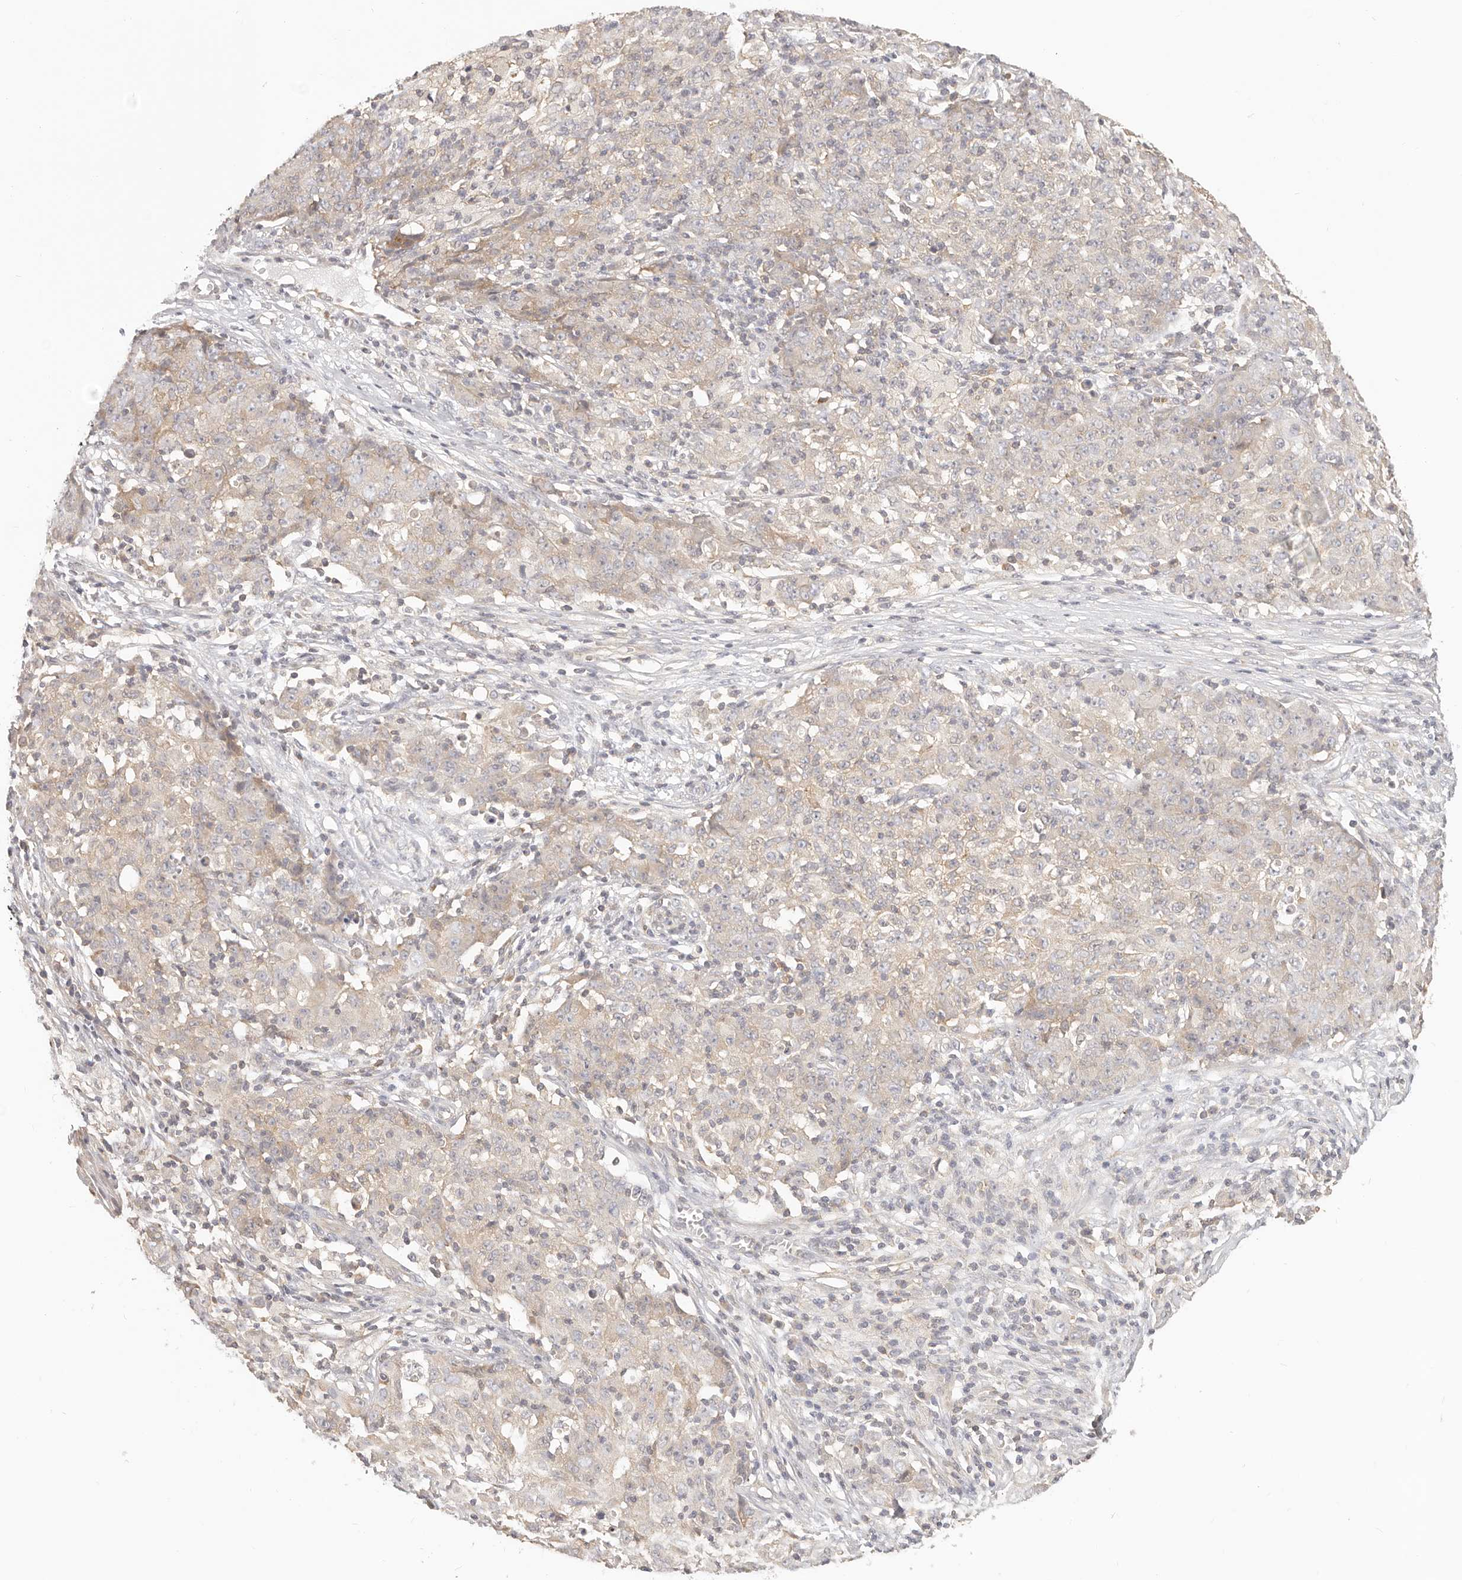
{"staining": {"intensity": "weak", "quantity": "<25%", "location": "cytoplasmic/membranous"}, "tissue": "ovarian cancer", "cell_type": "Tumor cells", "image_type": "cancer", "snomed": [{"axis": "morphology", "description": "Carcinoma, endometroid"}, {"axis": "topography", "description": "Ovary"}], "caption": "A high-resolution histopathology image shows immunohistochemistry staining of ovarian endometroid carcinoma, which reveals no significant positivity in tumor cells. The staining was performed using DAB to visualize the protein expression in brown, while the nuclei were stained in blue with hematoxylin (Magnification: 20x).", "gene": "DTNBP1", "patient": {"sex": "female", "age": 42}}